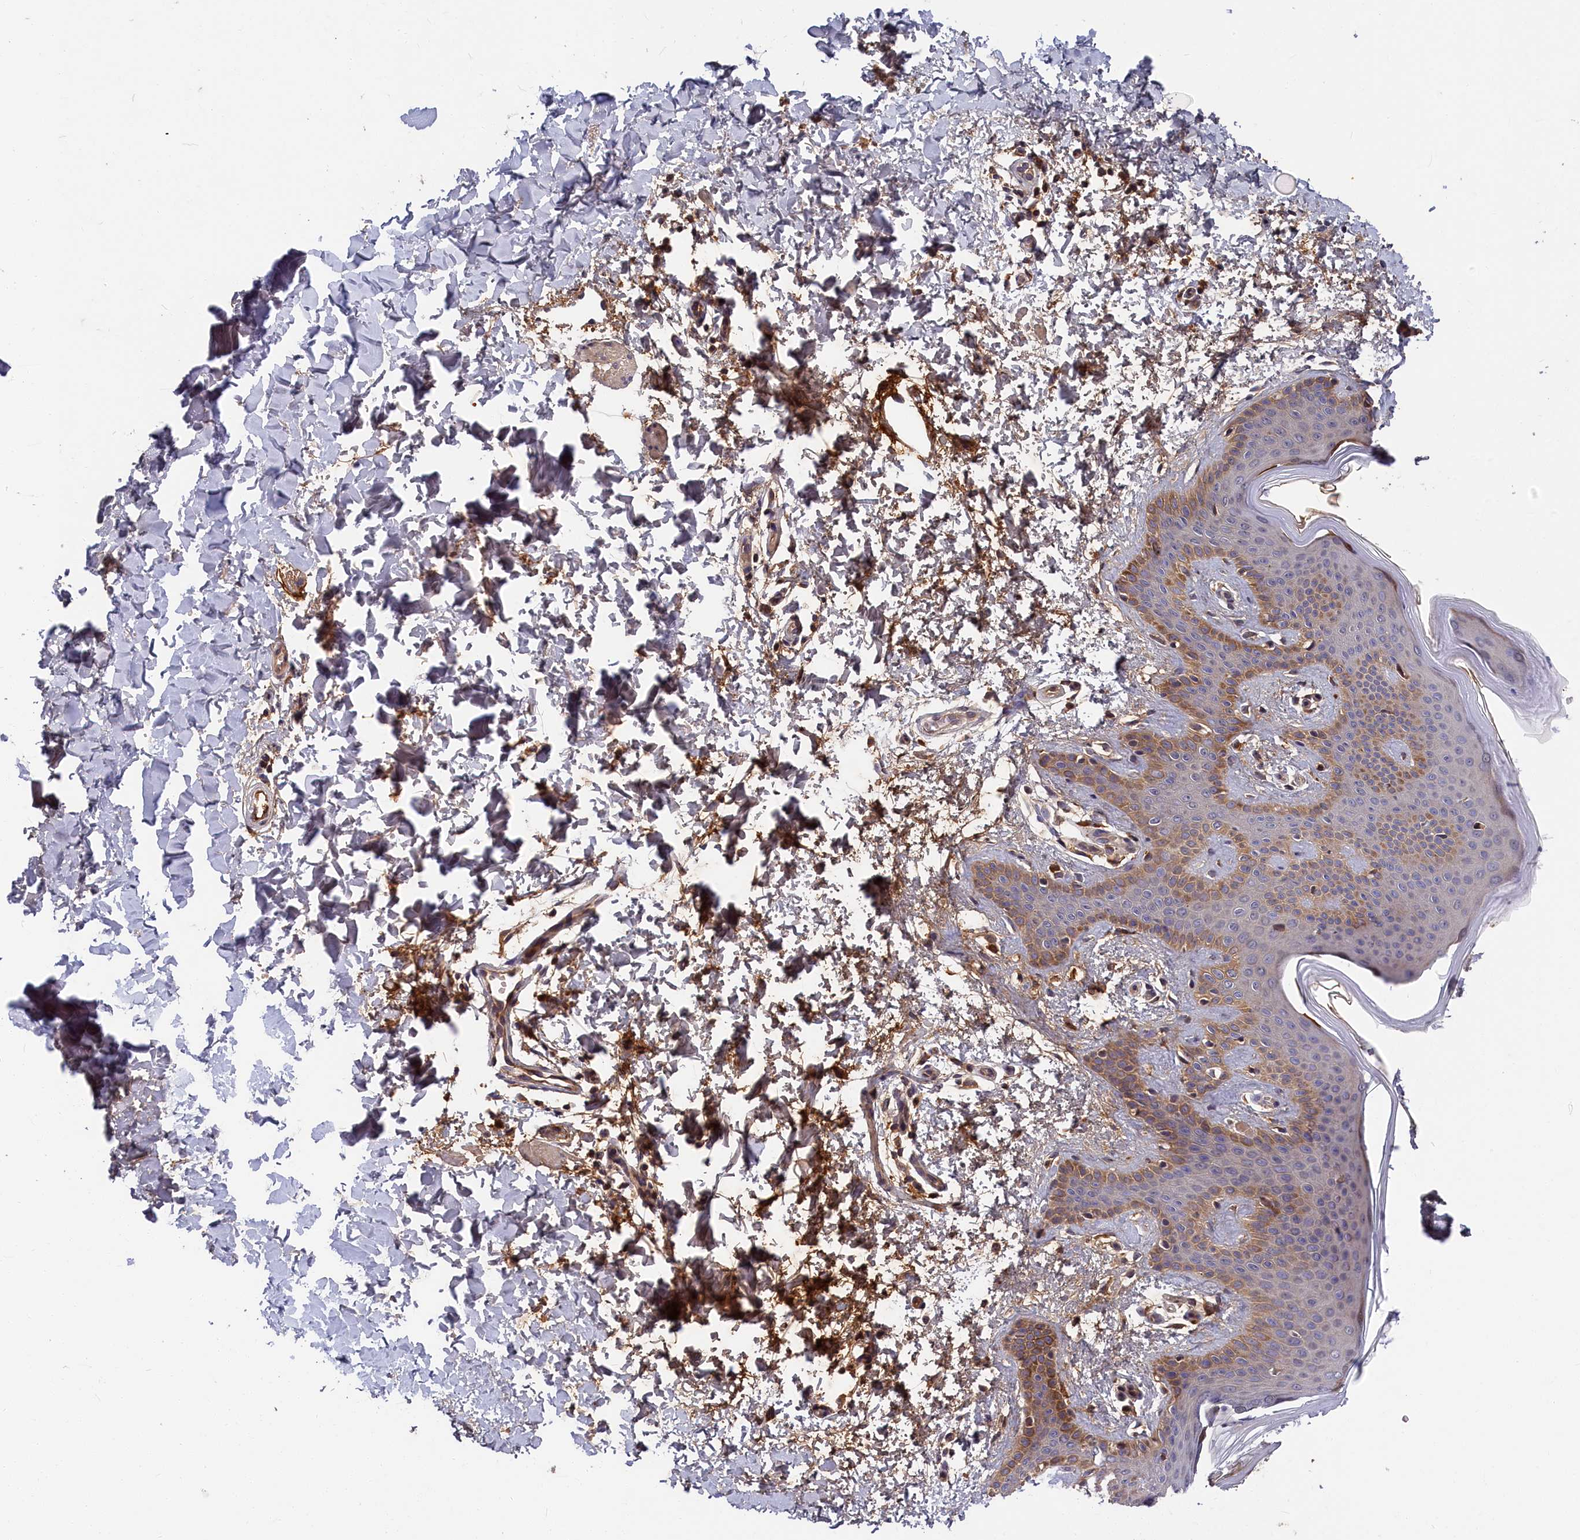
{"staining": {"intensity": "weak", "quantity": "25%-75%", "location": "cytoplasmic/membranous"}, "tissue": "skin", "cell_type": "Fibroblasts", "image_type": "normal", "snomed": [{"axis": "morphology", "description": "Normal tissue, NOS"}, {"axis": "topography", "description": "Skin"}], "caption": "Brown immunohistochemical staining in unremarkable skin exhibits weak cytoplasmic/membranous staining in approximately 25%-75% of fibroblasts.", "gene": "ITIH1", "patient": {"sex": "male", "age": 36}}